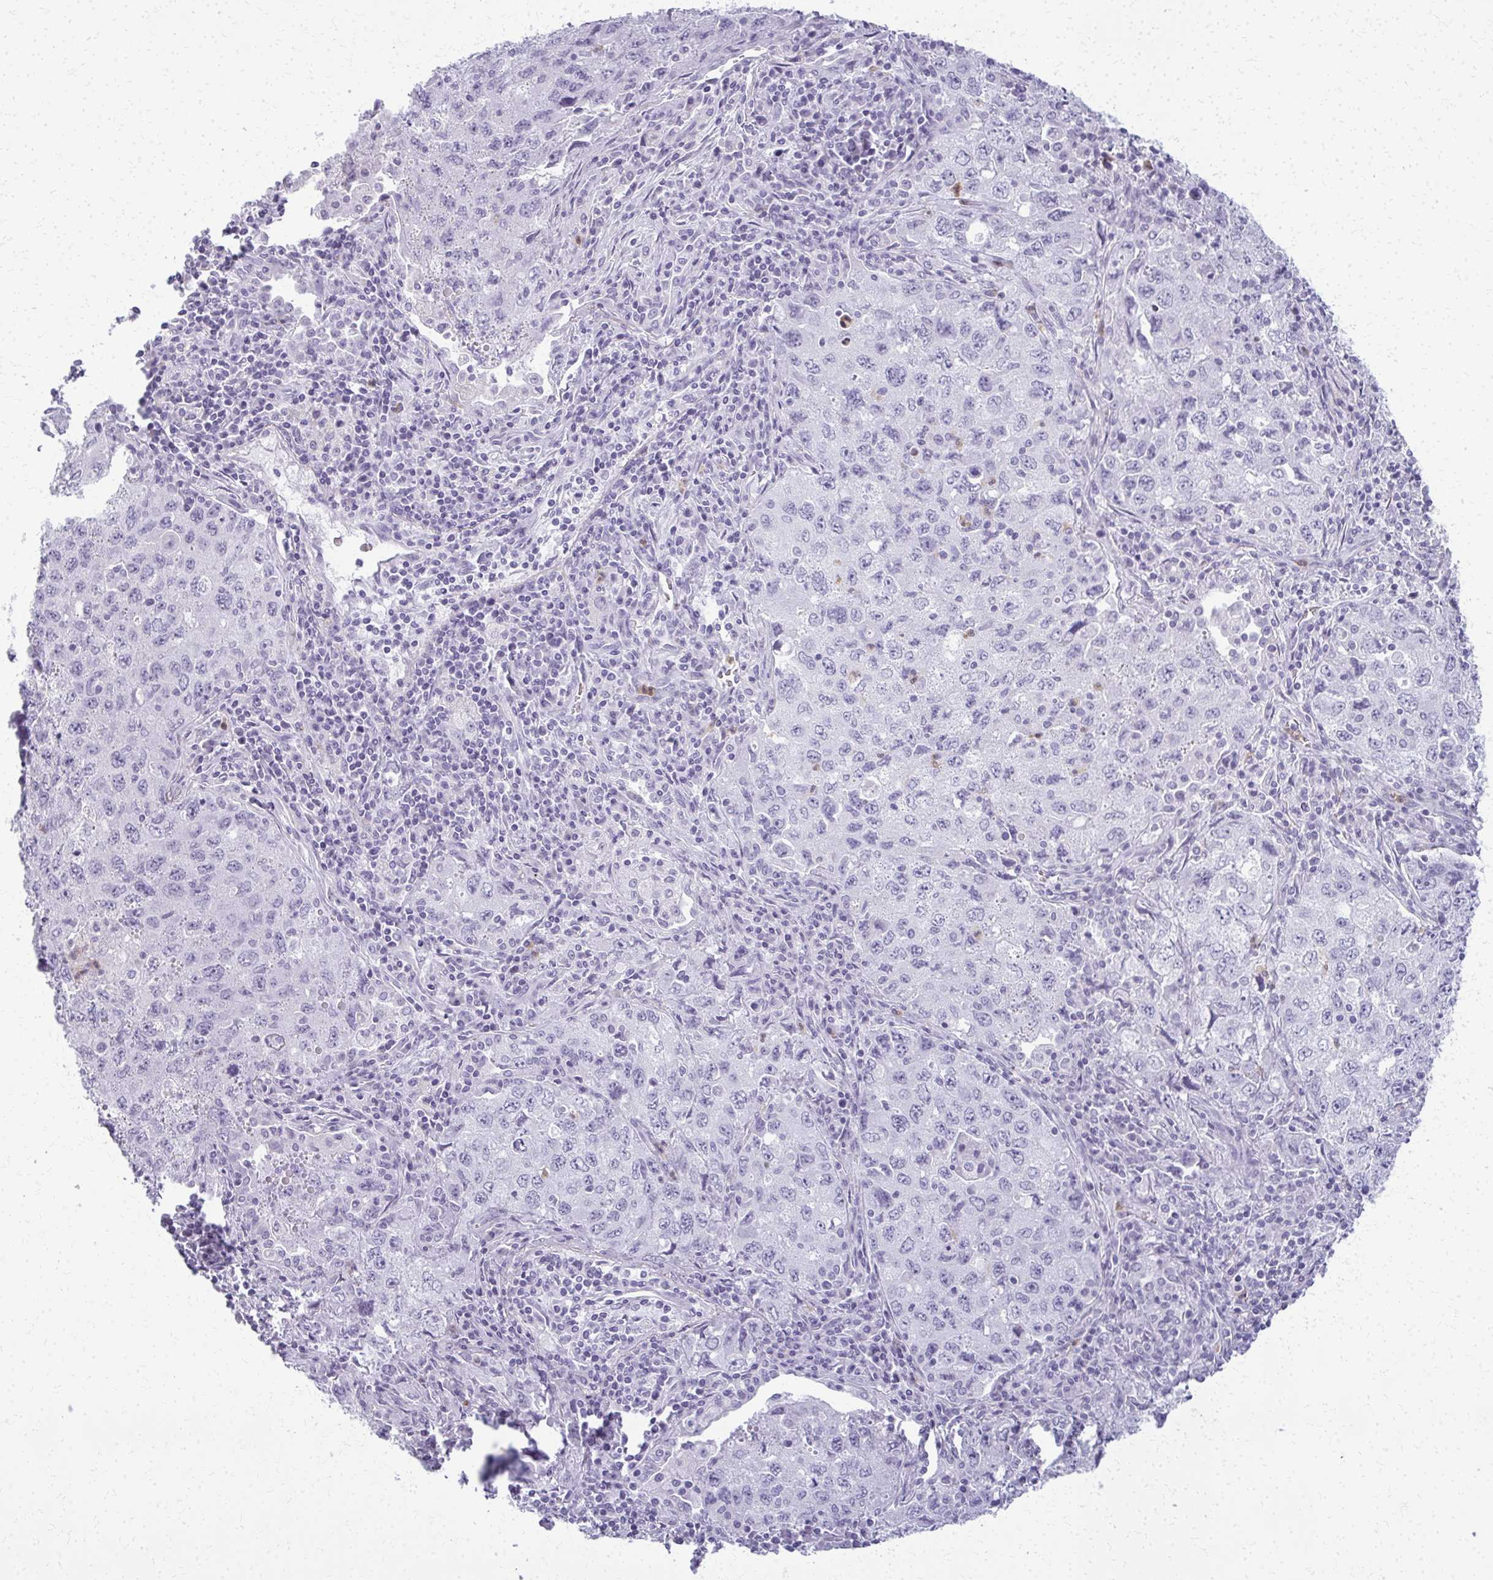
{"staining": {"intensity": "negative", "quantity": "none", "location": "none"}, "tissue": "lung cancer", "cell_type": "Tumor cells", "image_type": "cancer", "snomed": [{"axis": "morphology", "description": "Adenocarcinoma, NOS"}, {"axis": "topography", "description": "Lung"}], "caption": "Immunohistochemical staining of adenocarcinoma (lung) demonstrates no significant expression in tumor cells.", "gene": "CA3", "patient": {"sex": "female", "age": 57}}